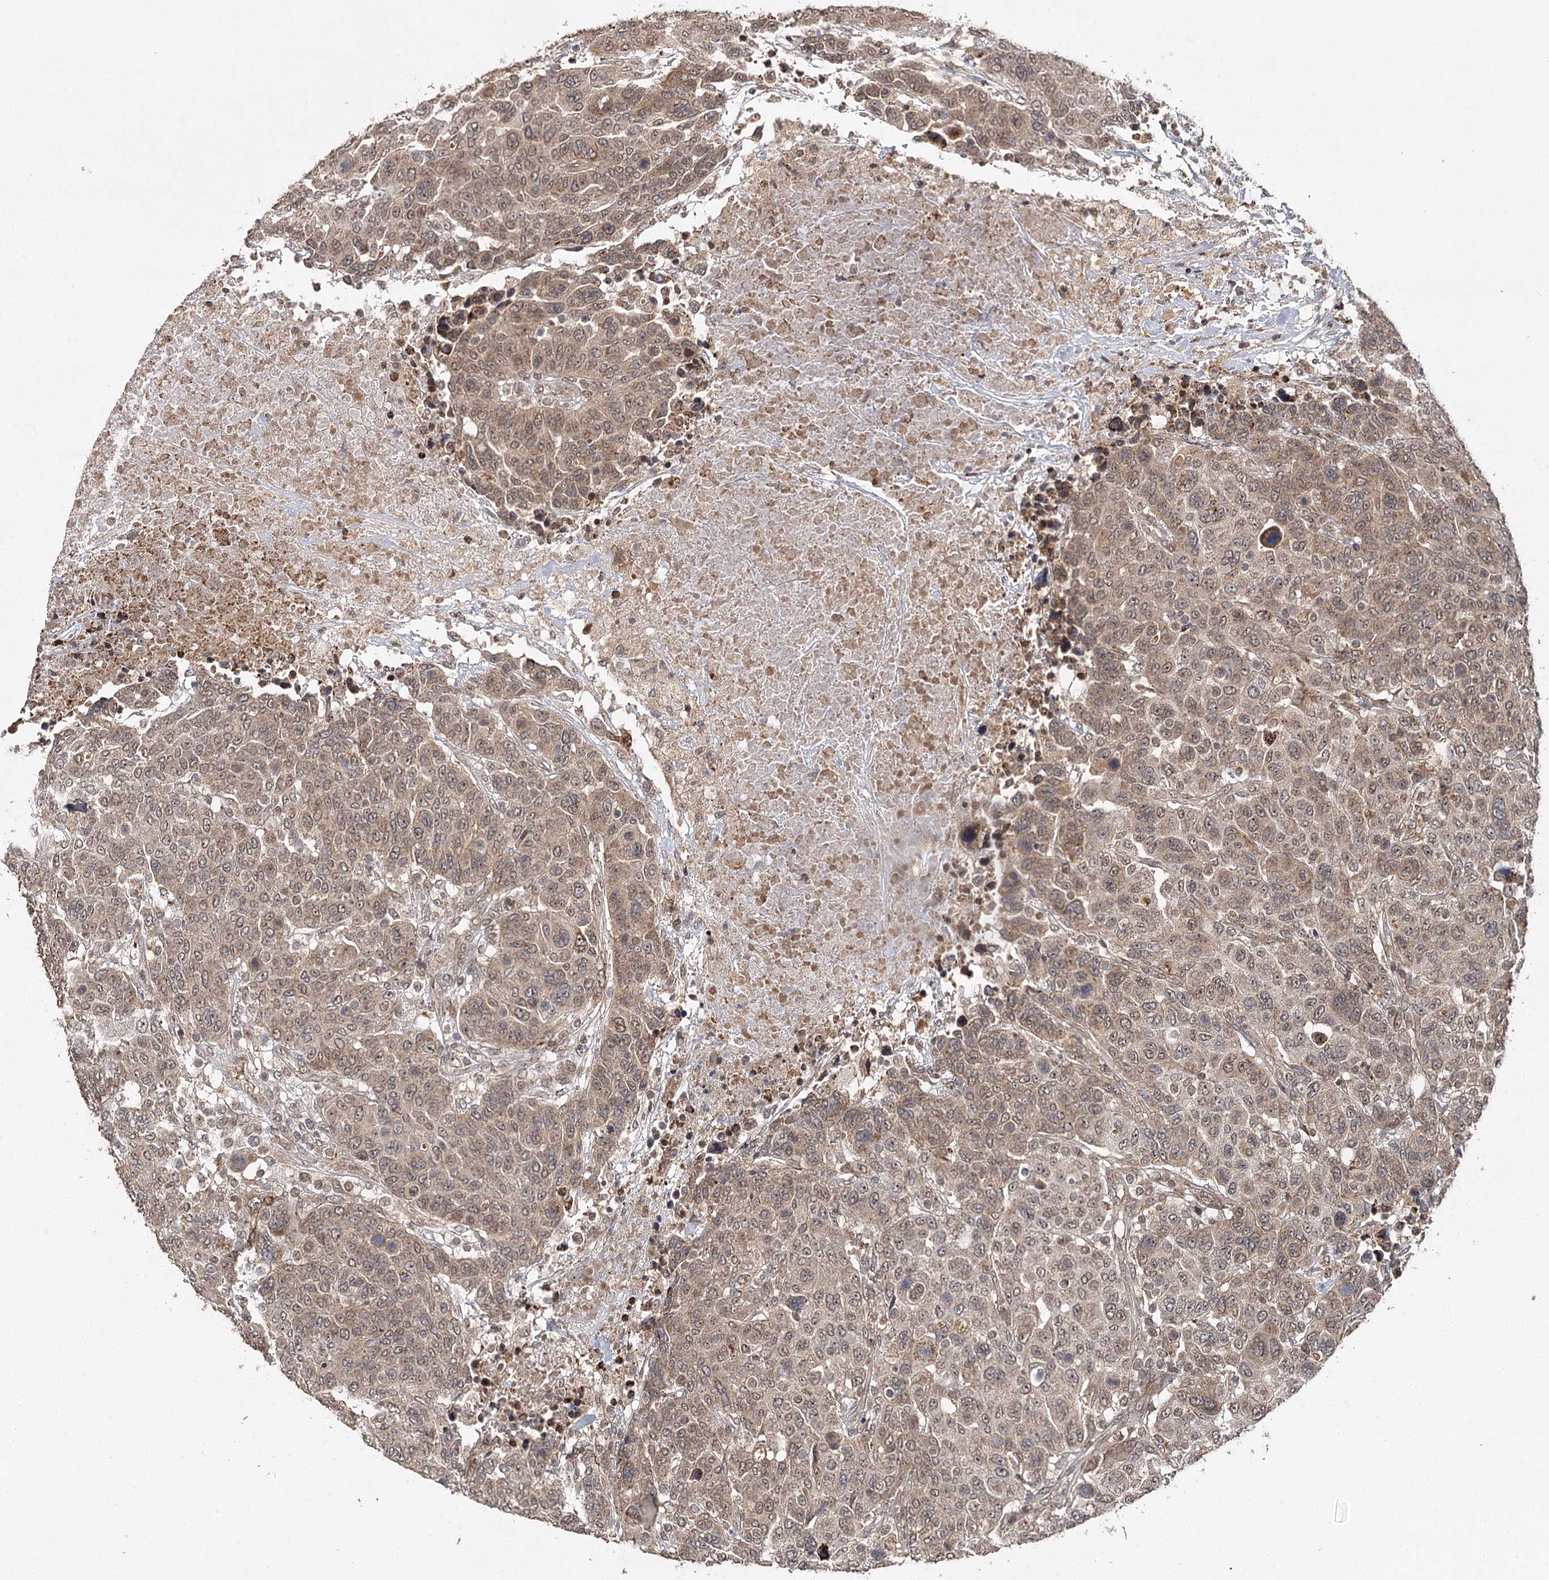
{"staining": {"intensity": "moderate", "quantity": "25%-75%", "location": "cytoplasmic/membranous"}, "tissue": "breast cancer", "cell_type": "Tumor cells", "image_type": "cancer", "snomed": [{"axis": "morphology", "description": "Duct carcinoma"}, {"axis": "topography", "description": "Breast"}], "caption": "Breast cancer stained with a protein marker shows moderate staining in tumor cells.", "gene": "ZNRF3", "patient": {"sex": "female", "age": 37}}